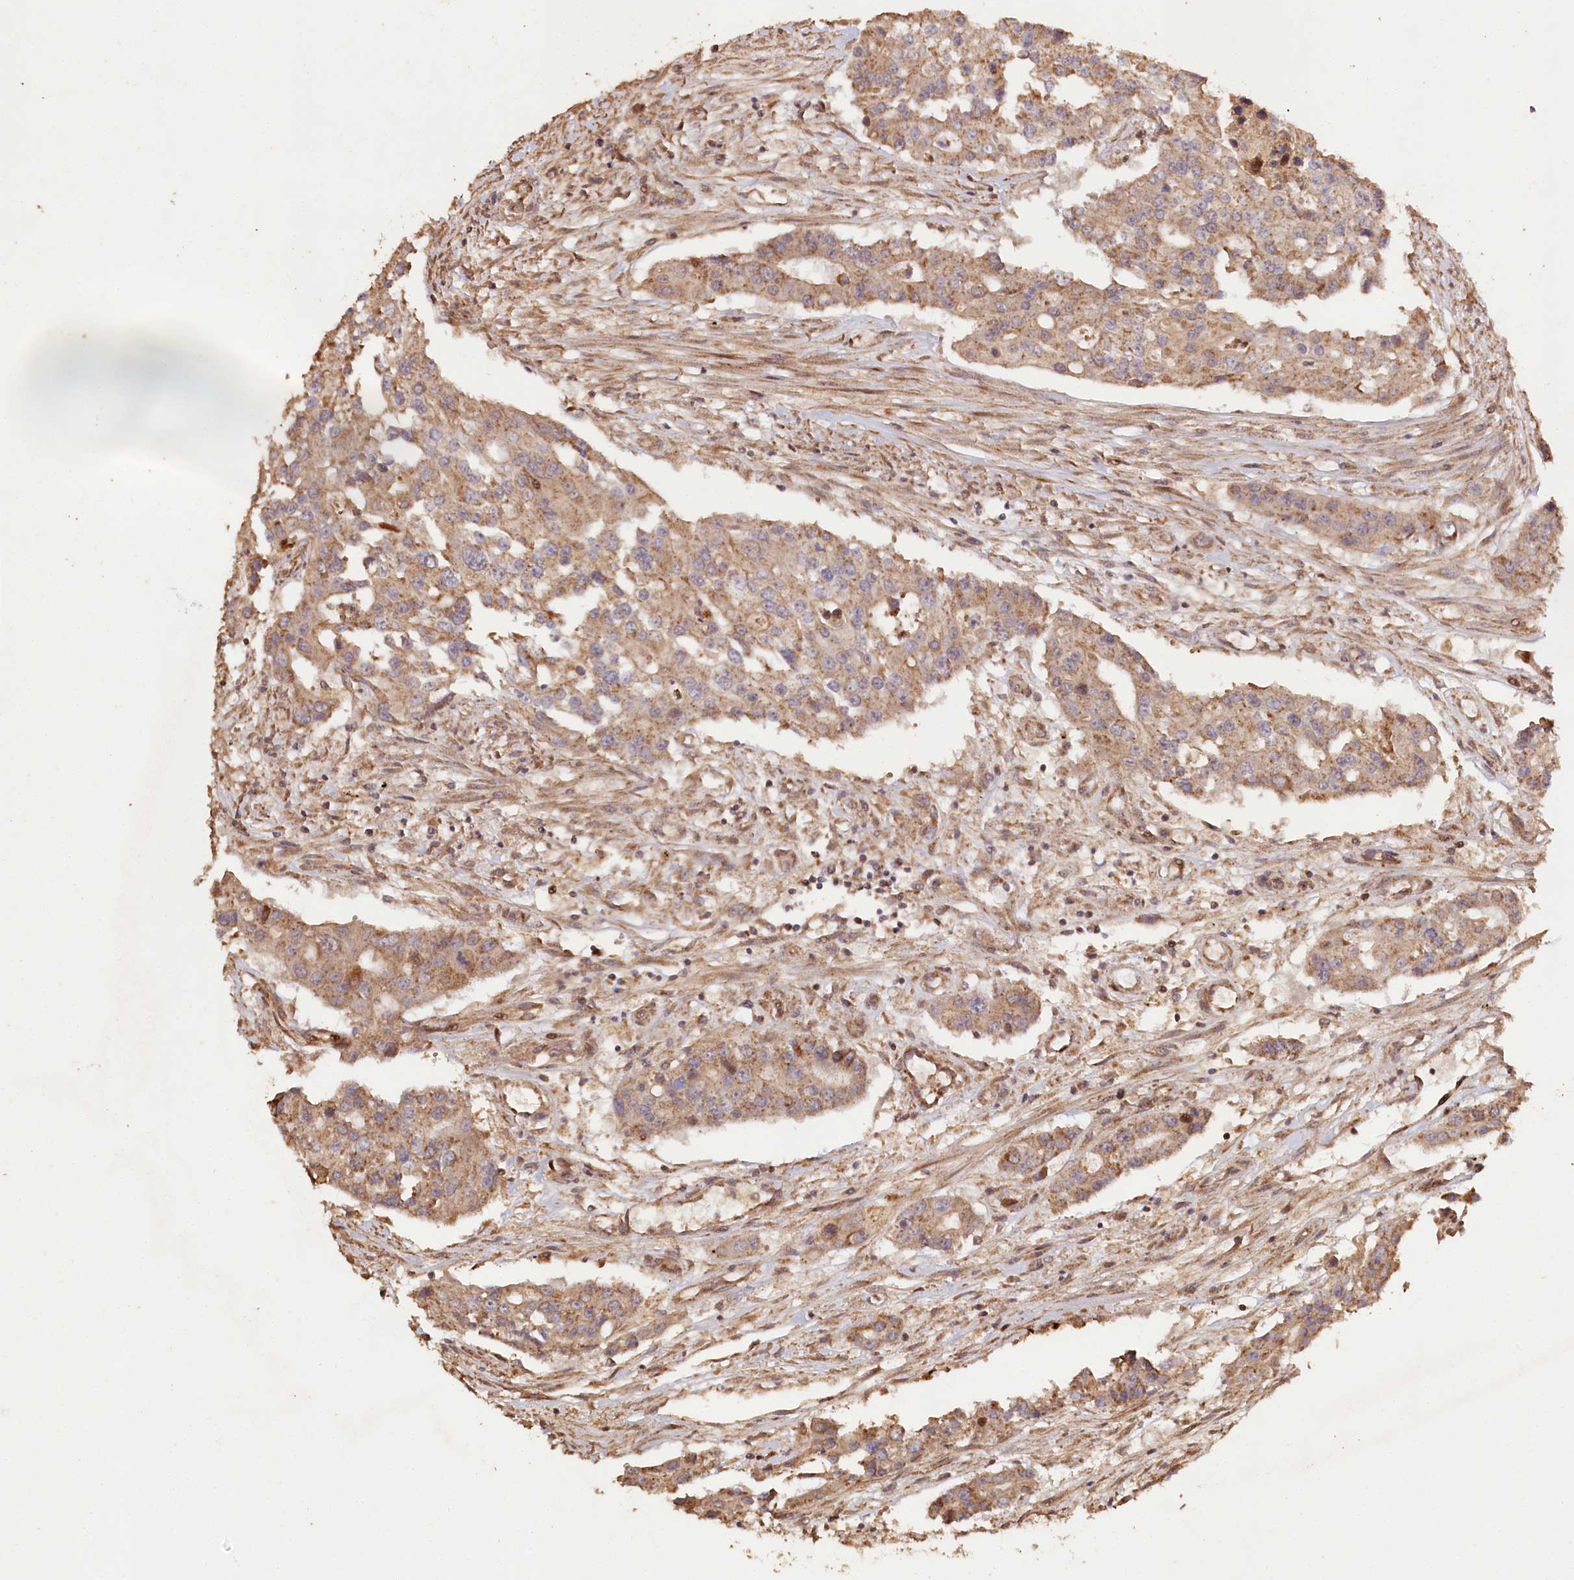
{"staining": {"intensity": "moderate", "quantity": ">75%", "location": "cytoplasmic/membranous"}, "tissue": "colorectal cancer", "cell_type": "Tumor cells", "image_type": "cancer", "snomed": [{"axis": "morphology", "description": "Adenocarcinoma, NOS"}, {"axis": "topography", "description": "Colon"}], "caption": "The image demonstrates staining of colorectal cancer (adenocarcinoma), revealing moderate cytoplasmic/membranous protein positivity (brown color) within tumor cells. The staining was performed using DAB to visualize the protein expression in brown, while the nuclei were stained in blue with hematoxylin (Magnification: 20x).", "gene": "HAL", "patient": {"sex": "male", "age": 77}}